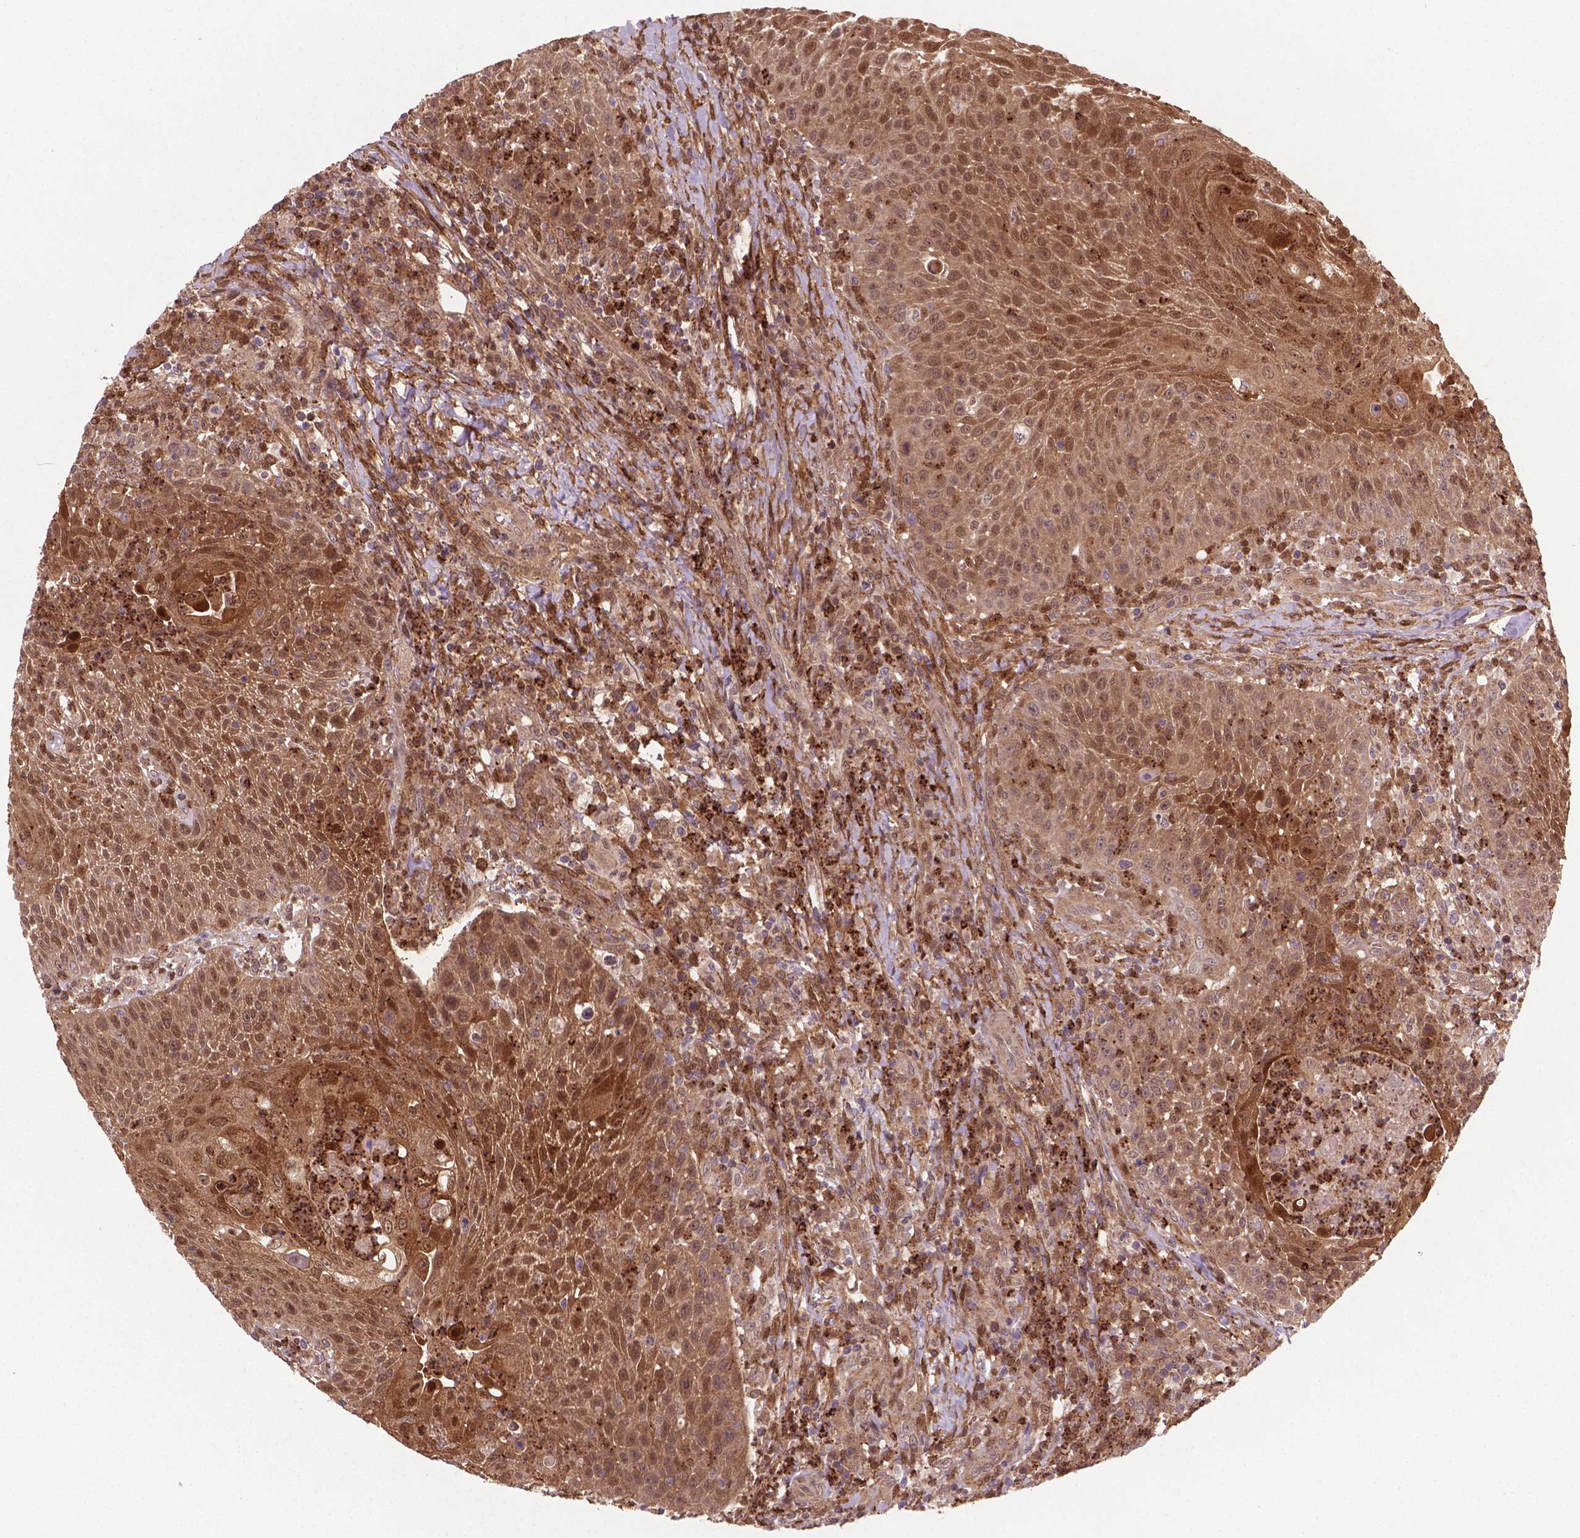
{"staining": {"intensity": "moderate", "quantity": ">75%", "location": "cytoplasmic/membranous,nuclear"}, "tissue": "head and neck cancer", "cell_type": "Tumor cells", "image_type": "cancer", "snomed": [{"axis": "morphology", "description": "Squamous cell carcinoma, NOS"}, {"axis": "topography", "description": "Head-Neck"}], "caption": "Head and neck squamous cell carcinoma tissue demonstrates moderate cytoplasmic/membranous and nuclear staining in approximately >75% of tumor cells, visualized by immunohistochemistry. The staining is performed using DAB (3,3'-diaminobenzidine) brown chromogen to label protein expression. The nuclei are counter-stained blue using hematoxylin.", "gene": "PLIN3", "patient": {"sex": "male", "age": 69}}